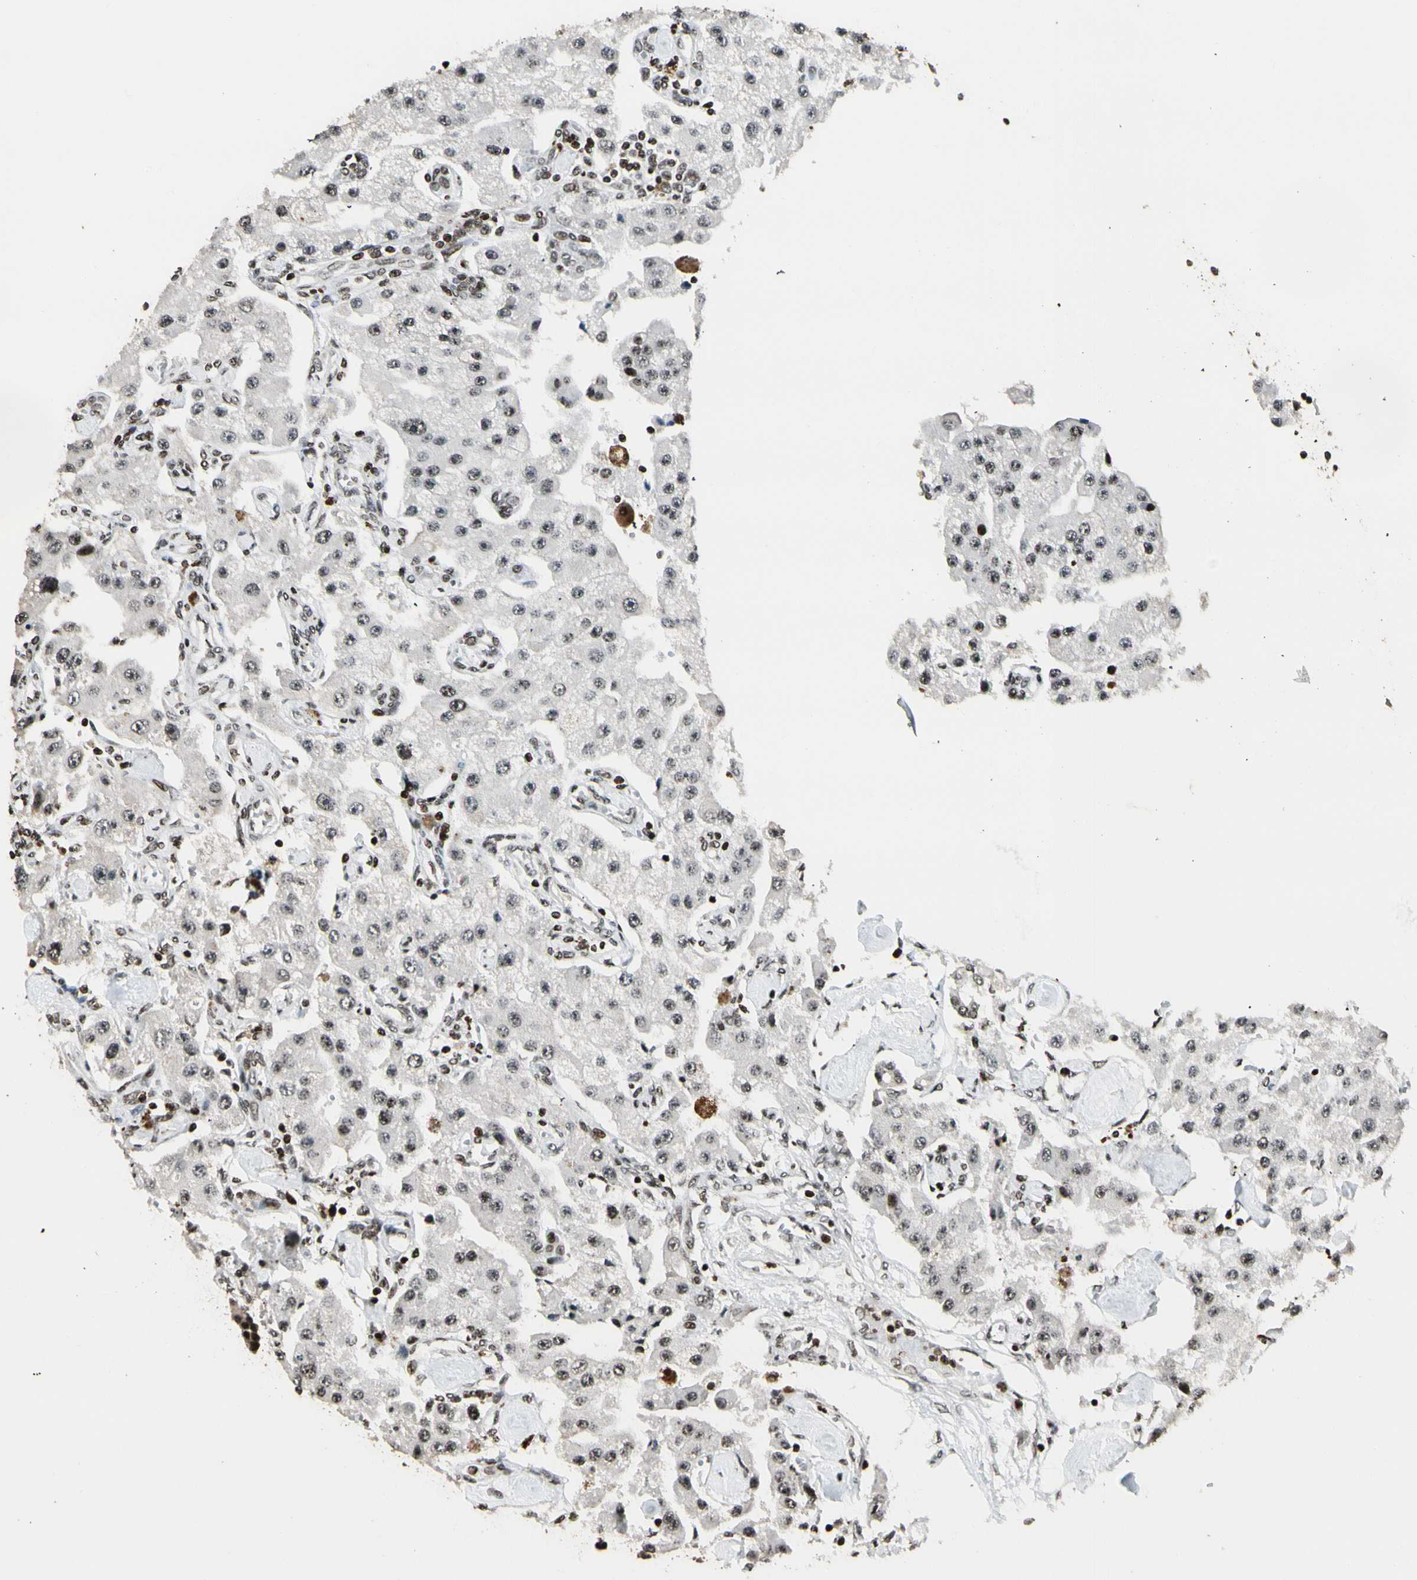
{"staining": {"intensity": "weak", "quantity": "25%-75%", "location": "nuclear"}, "tissue": "carcinoid", "cell_type": "Tumor cells", "image_type": "cancer", "snomed": [{"axis": "morphology", "description": "Carcinoid, malignant, NOS"}, {"axis": "topography", "description": "Pancreas"}], "caption": "Carcinoid was stained to show a protein in brown. There is low levels of weak nuclear positivity in about 25%-75% of tumor cells. The staining was performed using DAB (3,3'-diaminobenzidine) to visualize the protein expression in brown, while the nuclei were stained in blue with hematoxylin (Magnification: 20x).", "gene": "TSHZ3", "patient": {"sex": "male", "age": 41}}